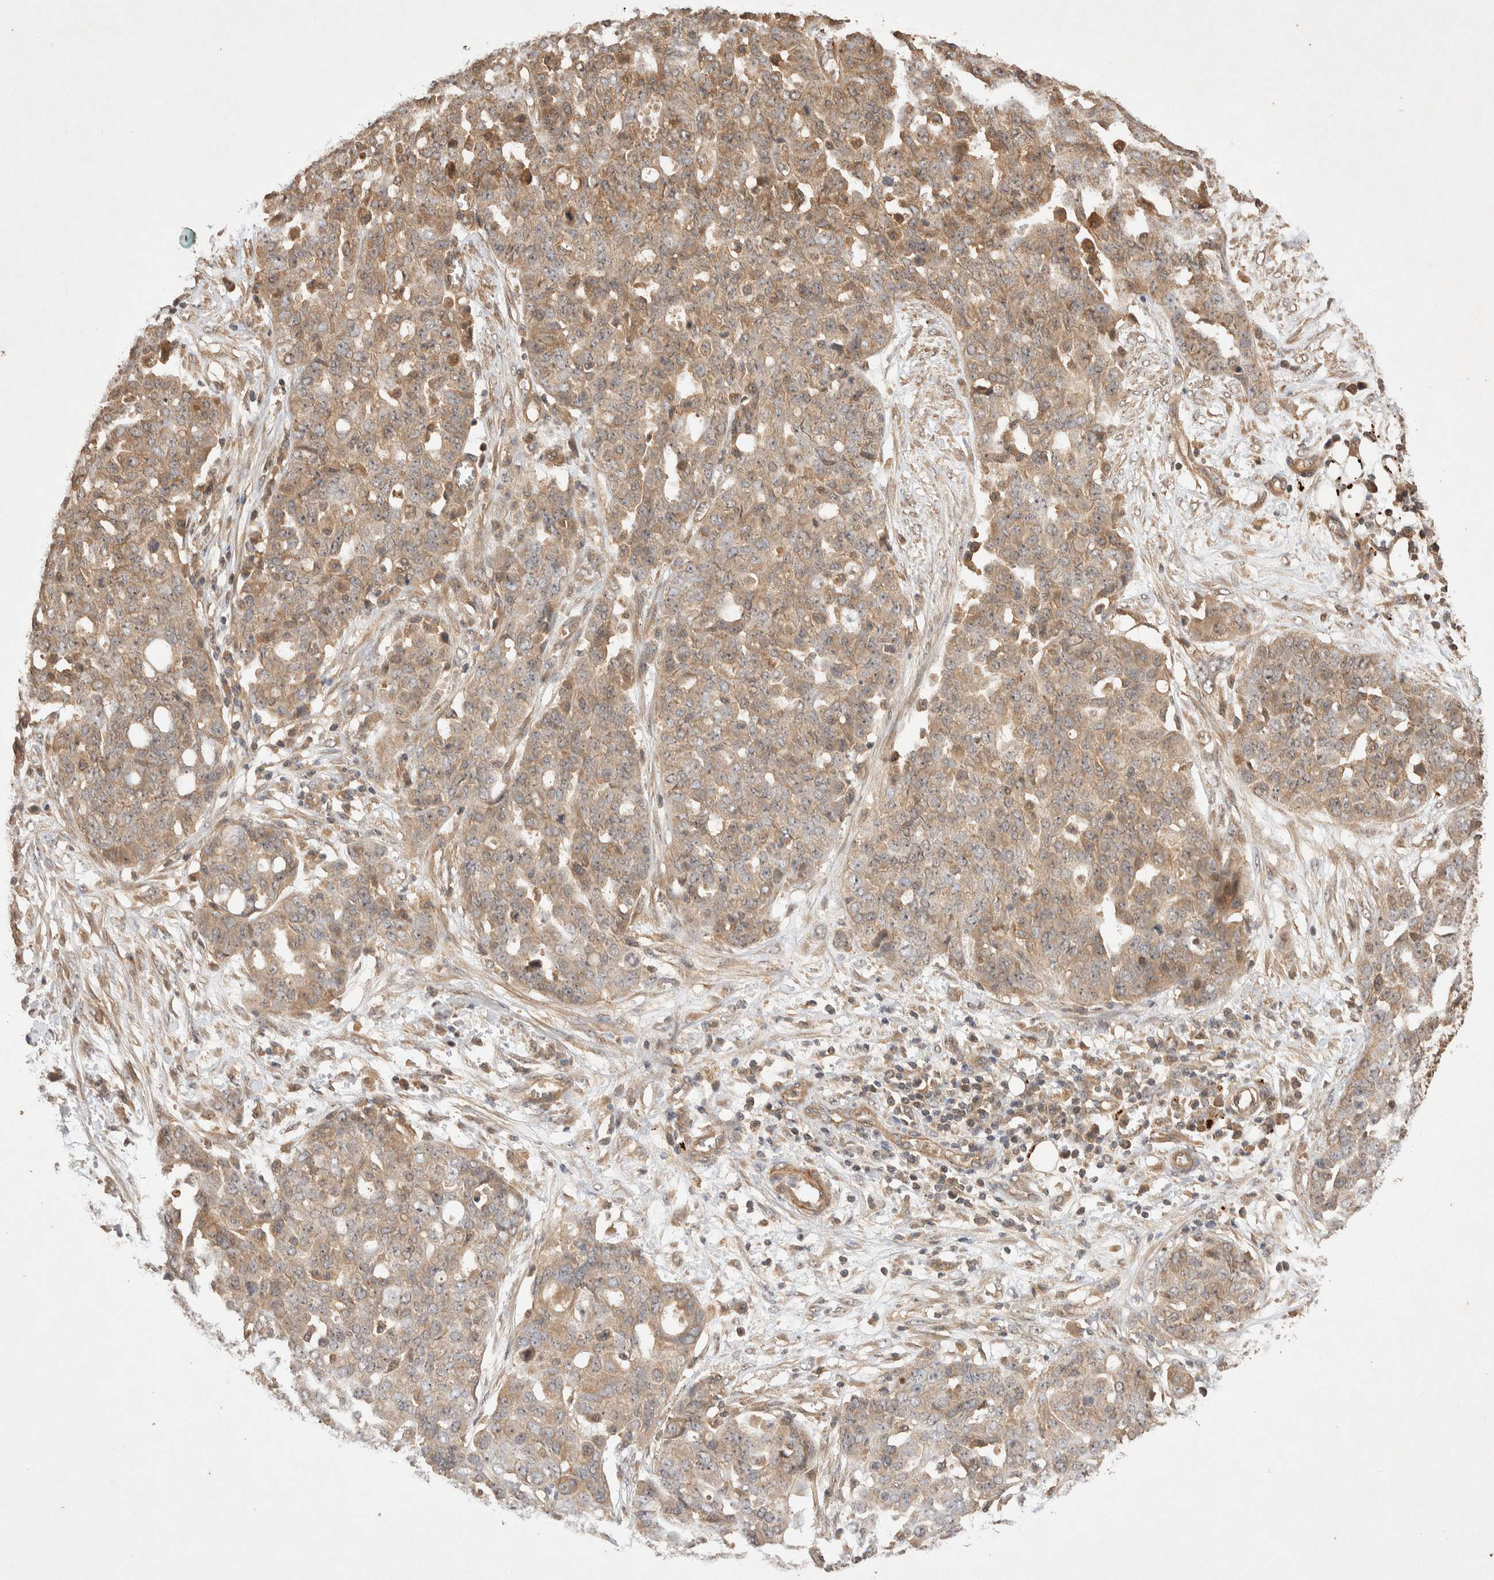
{"staining": {"intensity": "moderate", "quantity": ">75%", "location": "cytoplasmic/membranous"}, "tissue": "ovarian cancer", "cell_type": "Tumor cells", "image_type": "cancer", "snomed": [{"axis": "morphology", "description": "Cystadenocarcinoma, serous, NOS"}, {"axis": "topography", "description": "Soft tissue"}, {"axis": "topography", "description": "Ovary"}], "caption": "Protein expression analysis of human ovarian cancer (serous cystadenocarcinoma) reveals moderate cytoplasmic/membranous expression in approximately >75% of tumor cells.", "gene": "NSMAF", "patient": {"sex": "female", "age": 57}}